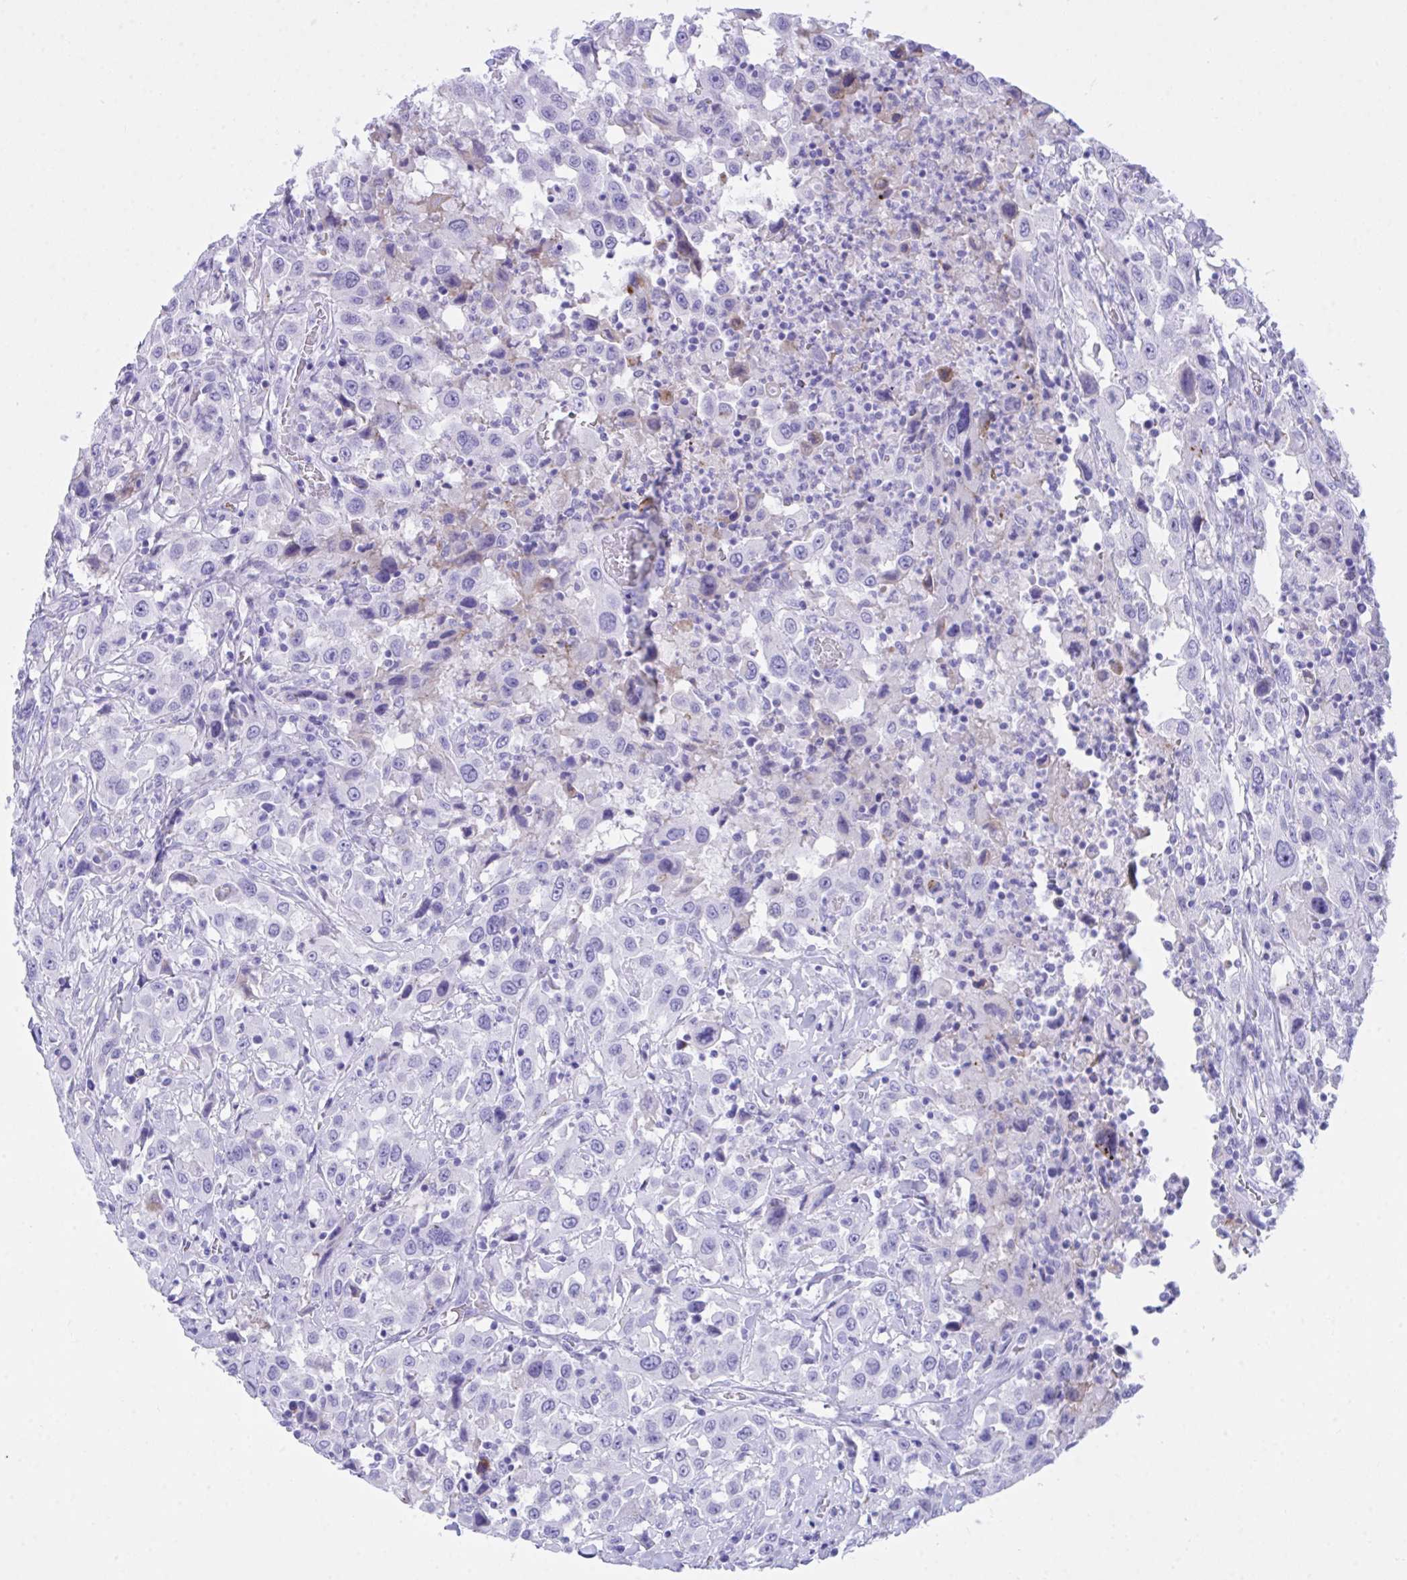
{"staining": {"intensity": "negative", "quantity": "none", "location": "none"}, "tissue": "urothelial cancer", "cell_type": "Tumor cells", "image_type": "cancer", "snomed": [{"axis": "morphology", "description": "Urothelial carcinoma, High grade"}, {"axis": "topography", "description": "Urinary bladder"}], "caption": "High magnification brightfield microscopy of high-grade urothelial carcinoma stained with DAB (3,3'-diaminobenzidine) (brown) and counterstained with hematoxylin (blue): tumor cells show no significant staining.", "gene": "BEX5", "patient": {"sex": "male", "age": 61}}